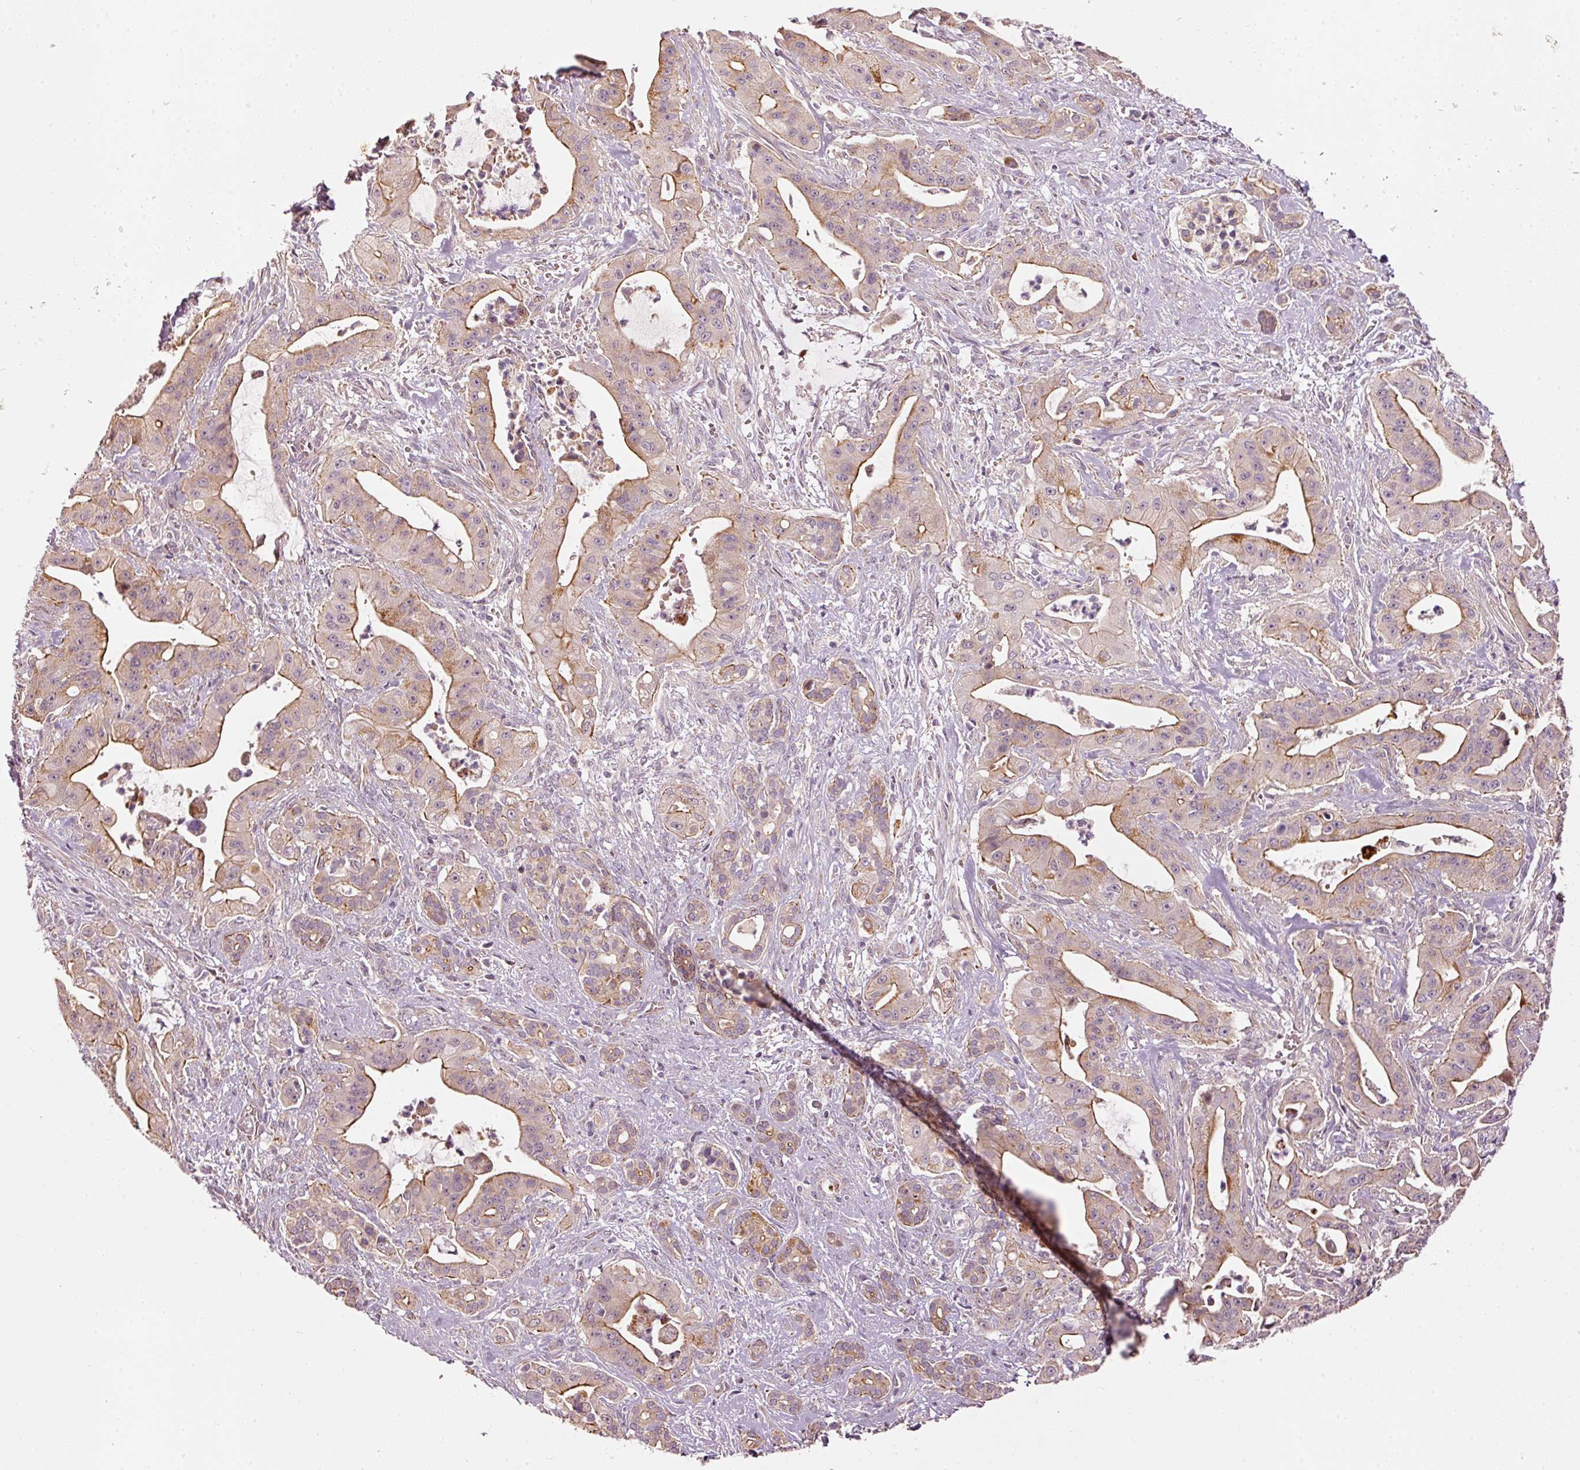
{"staining": {"intensity": "moderate", "quantity": "25%-75%", "location": "cytoplasmic/membranous"}, "tissue": "pancreatic cancer", "cell_type": "Tumor cells", "image_type": "cancer", "snomed": [{"axis": "morphology", "description": "Adenocarcinoma, NOS"}, {"axis": "topography", "description": "Pancreas"}], "caption": "High-magnification brightfield microscopy of pancreatic adenocarcinoma stained with DAB (3,3'-diaminobenzidine) (brown) and counterstained with hematoxylin (blue). tumor cells exhibit moderate cytoplasmic/membranous positivity is present in about25%-75% of cells.", "gene": "ARHGAP22", "patient": {"sex": "male", "age": 57}}